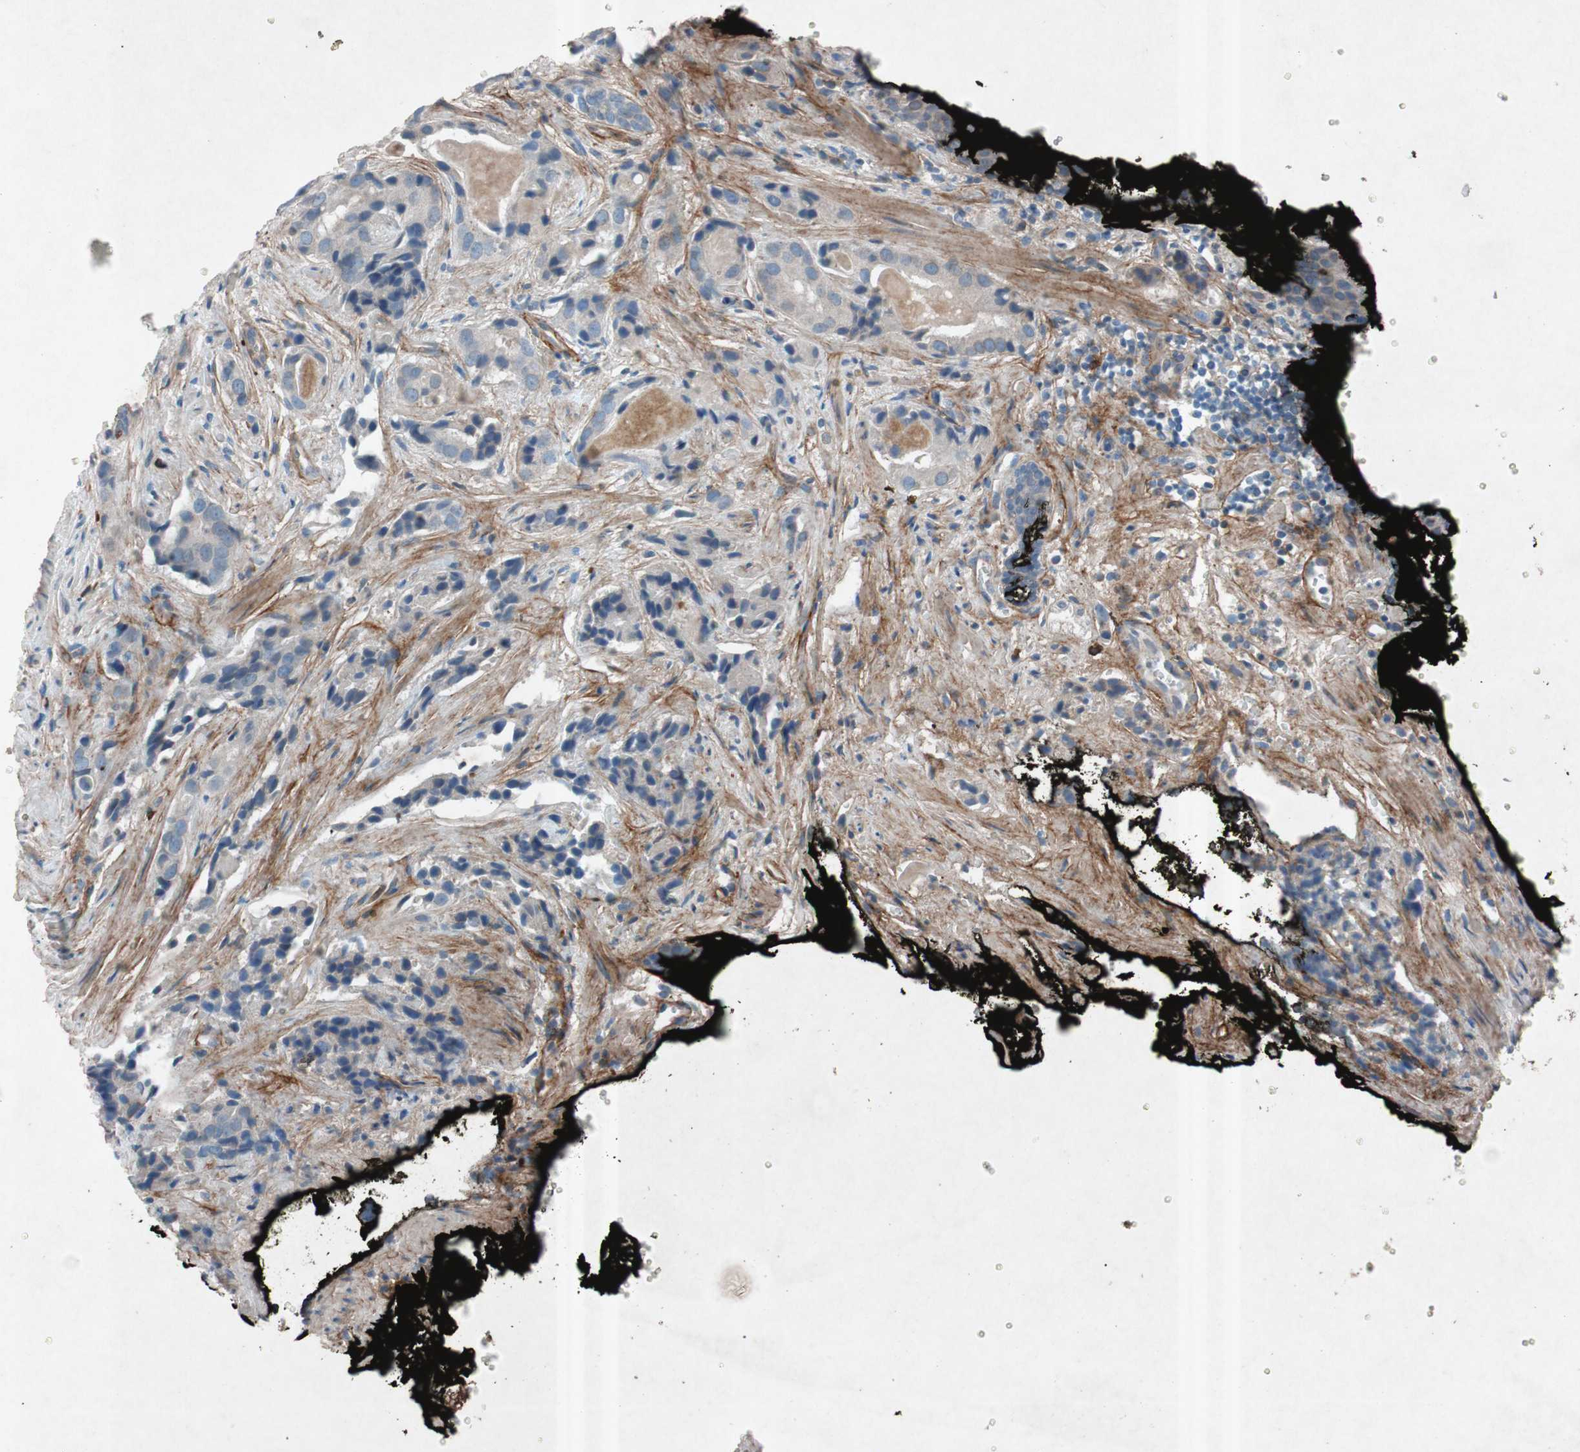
{"staining": {"intensity": "weak", "quantity": "25%-75%", "location": "cytoplasmic/membranous"}, "tissue": "prostate cancer", "cell_type": "Tumor cells", "image_type": "cancer", "snomed": [{"axis": "morphology", "description": "Adenocarcinoma, High grade"}, {"axis": "topography", "description": "Prostate"}], "caption": "A histopathology image of prostate cancer (adenocarcinoma (high-grade)) stained for a protein demonstrates weak cytoplasmic/membranous brown staining in tumor cells. (Stains: DAB in brown, nuclei in blue, Microscopy: brightfield microscopy at high magnification).", "gene": "GRB7", "patient": {"sex": "male", "age": 58}}